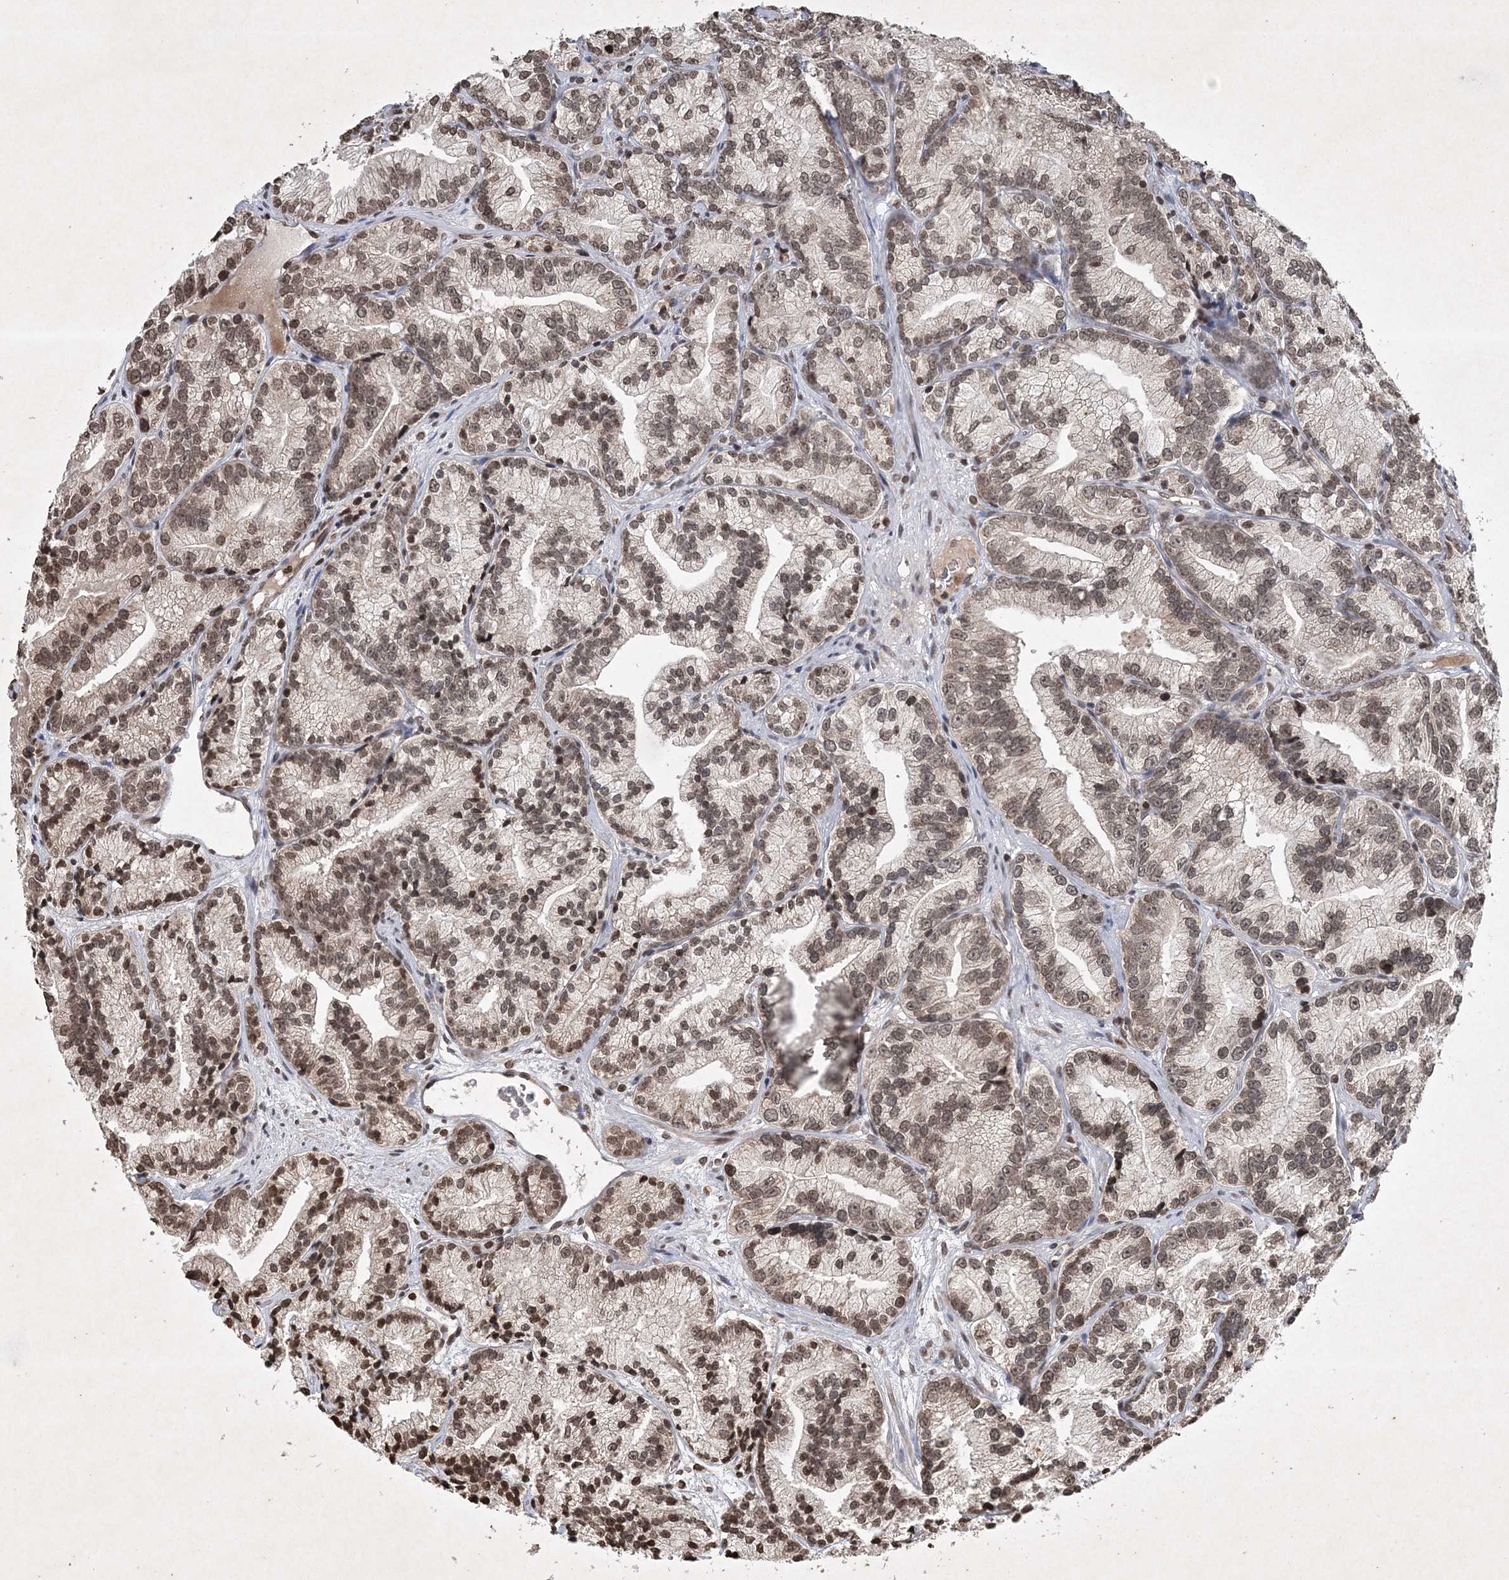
{"staining": {"intensity": "weak", "quantity": ">75%", "location": "nuclear"}, "tissue": "prostate cancer", "cell_type": "Tumor cells", "image_type": "cancer", "snomed": [{"axis": "morphology", "description": "Adenocarcinoma, Low grade"}, {"axis": "topography", "description": "Prostate"}], "caption": "About >75% of tumor cells in human prostate cancer (low-grade adenocarcinoma) show weak nuclear protein expression as visualized by brown immunohistochemical staining.", "gene": "NEDD9", "patient": {"sex": "male", "age": 89}}